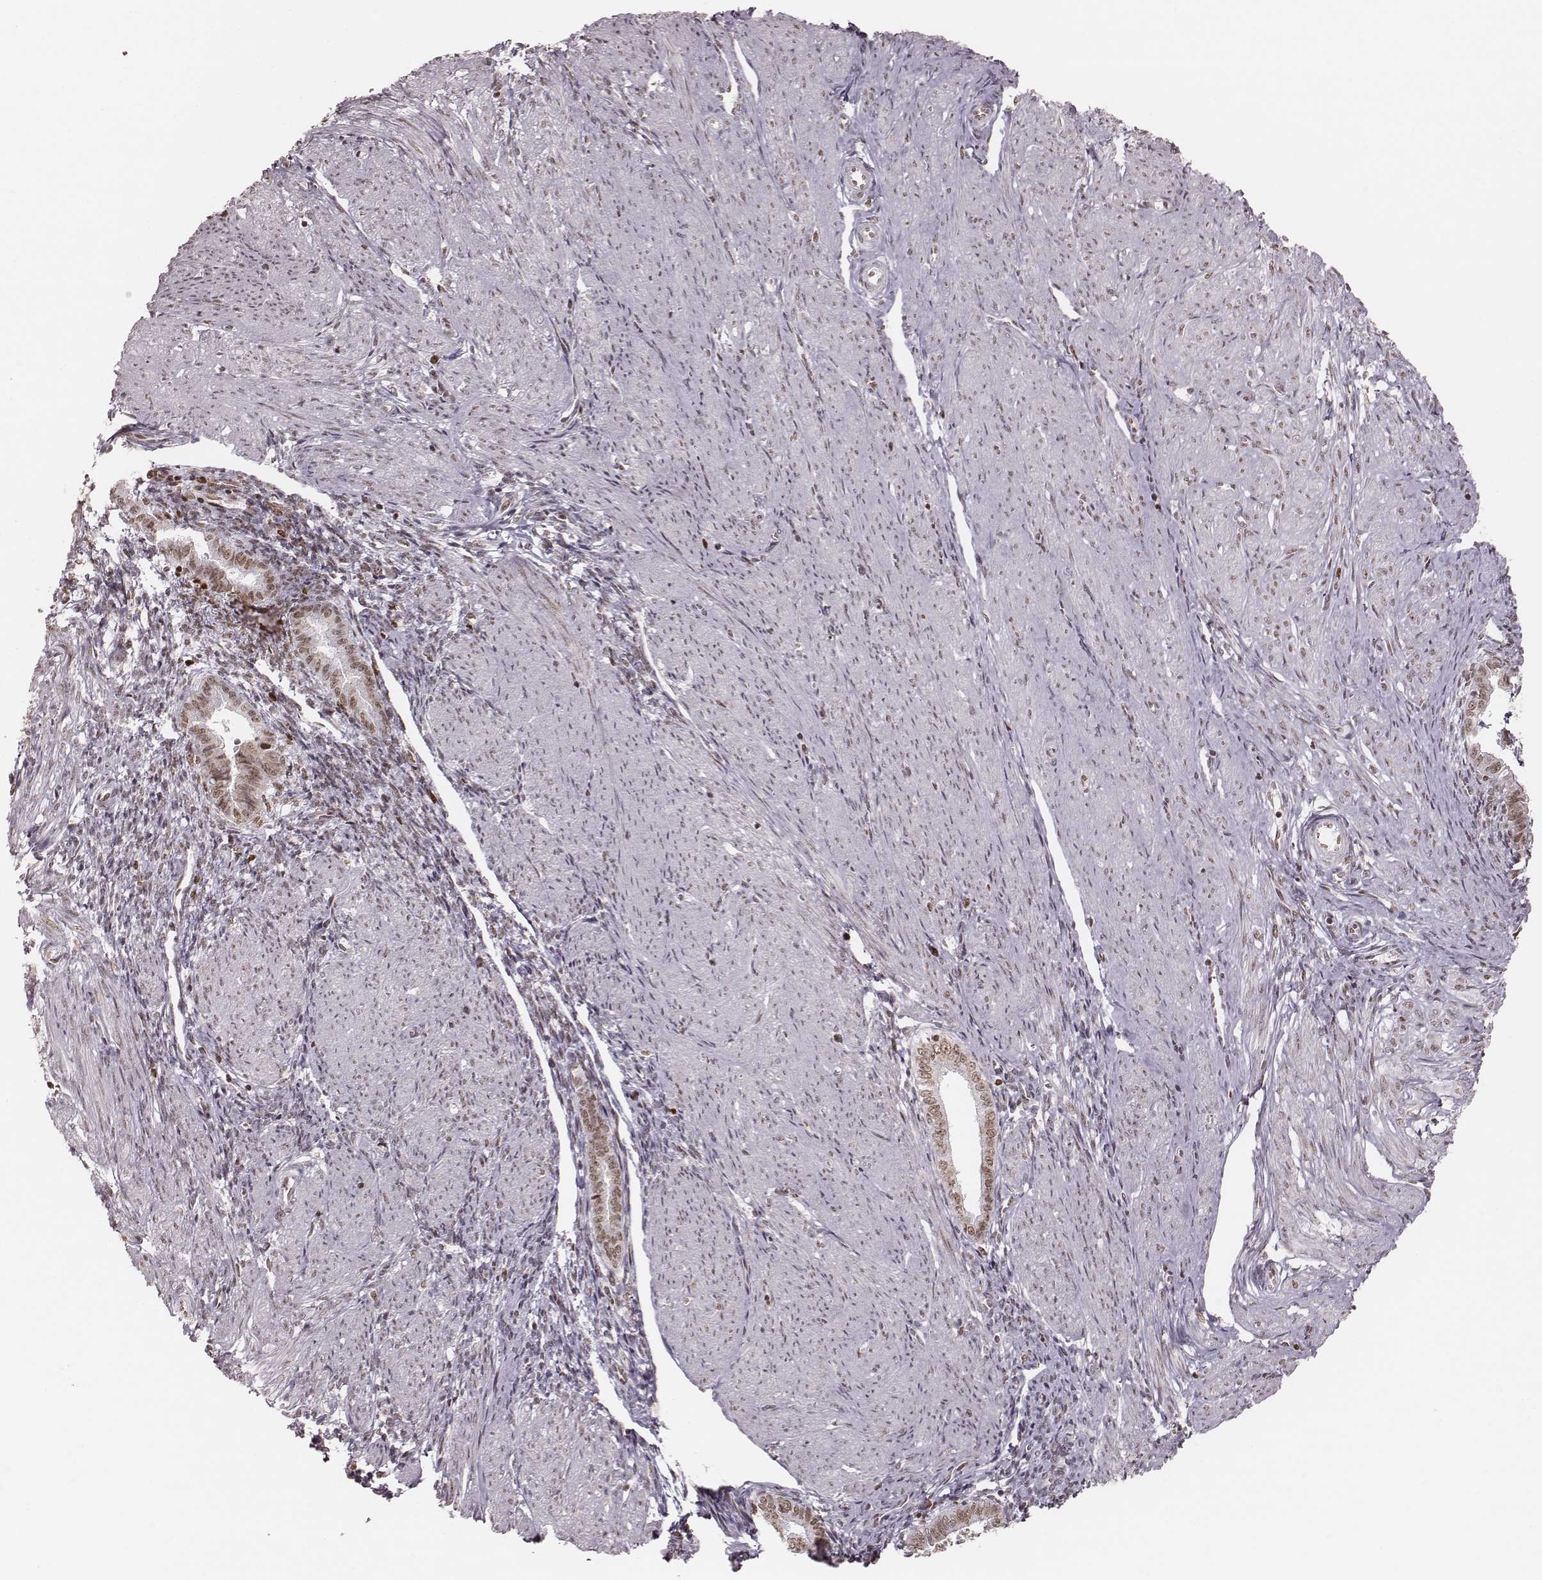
{"staining": {"intensity": "moderate", "quantity": ">75%", "location": "nuclear"}, "tissue": "endometrium", "cell_type": "Cells in endometrial stroma", "image_type": "normal", "snomed": [{"axis": "morphology", "description": "Normal tissue, NOS"}, {"axis": "topography", "description": "Endometrium"}], "caption": "Immunohistochemistry of unremarkable human endometrium displays medium levels of moderate nuclear positivity in about >75% of cells in endometrial stroma.", "gene": "PARP1", "patient": {"sex": "female", "age": 37}}